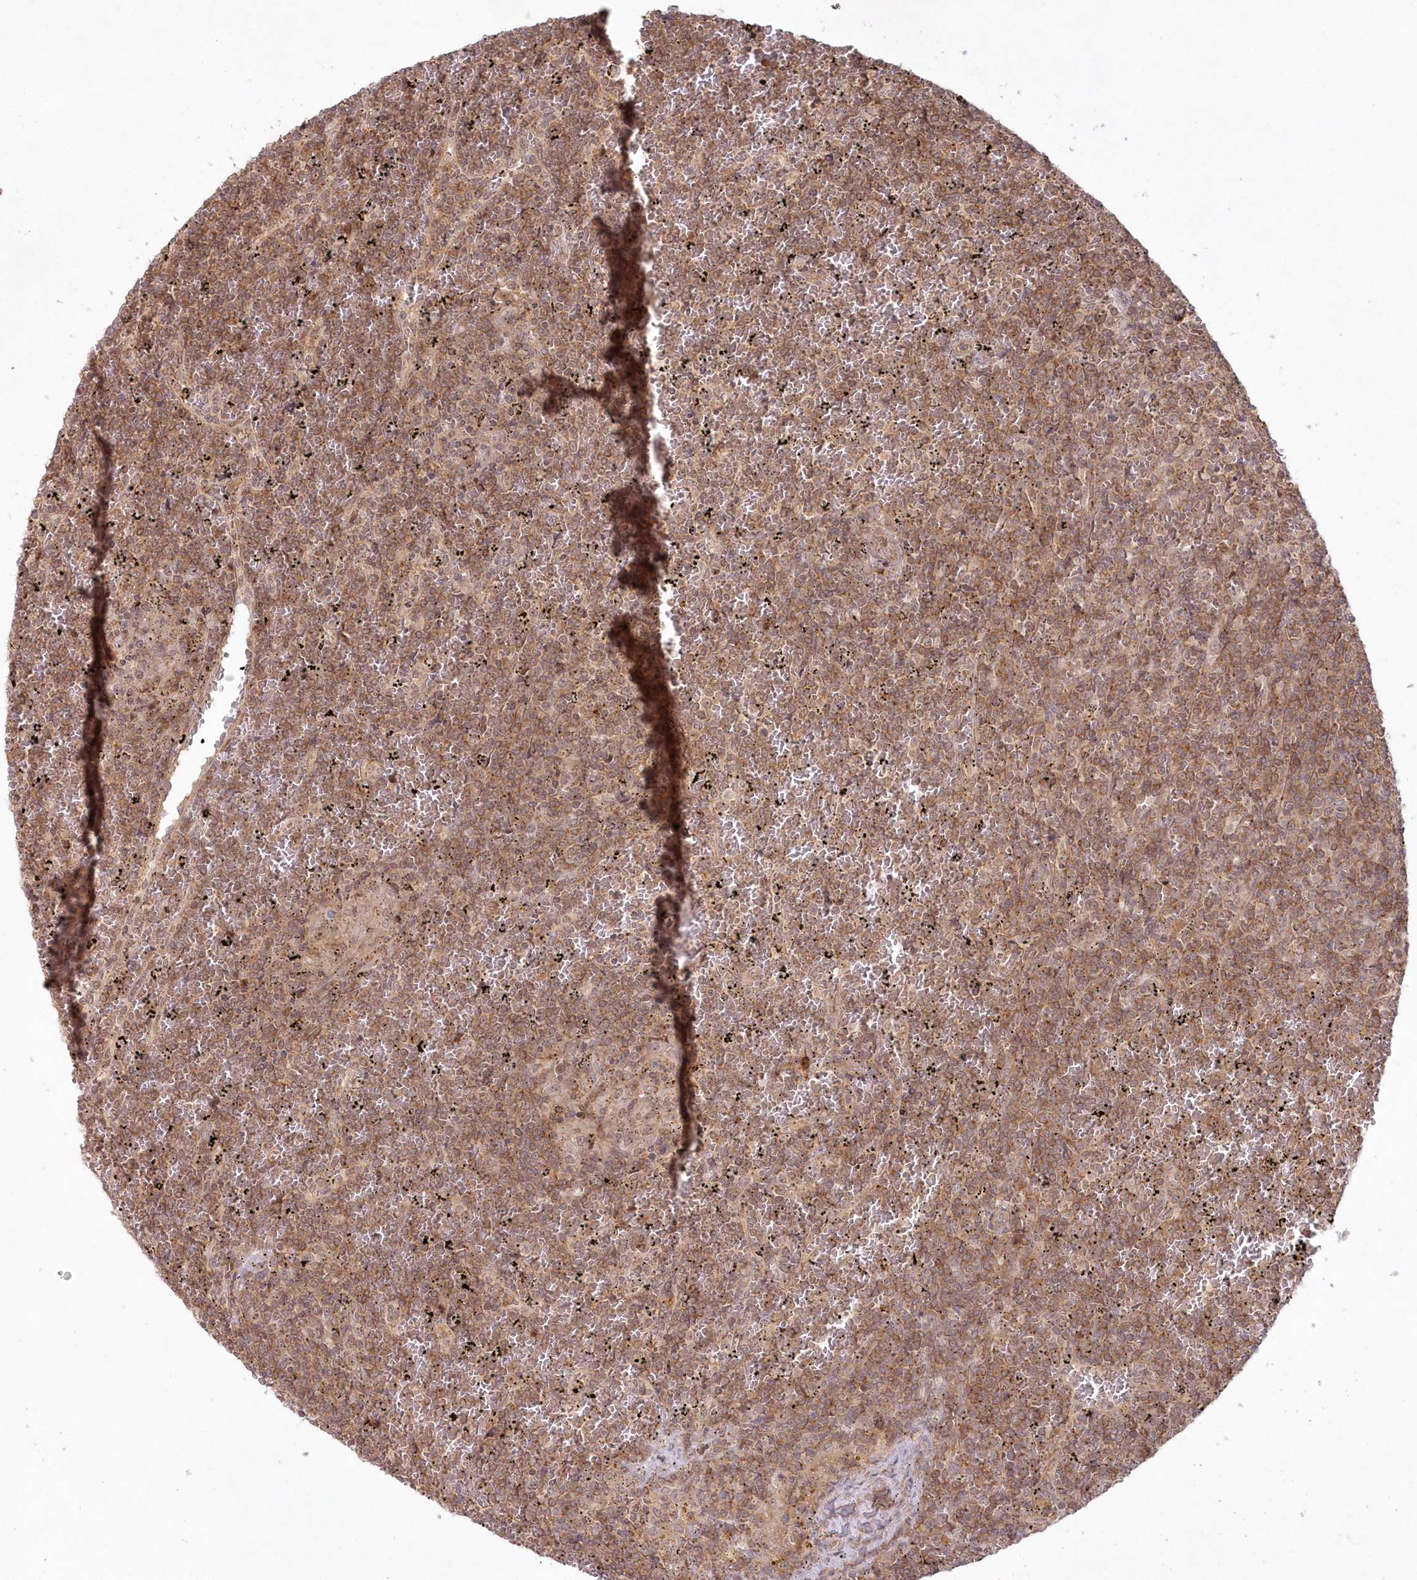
{"staining": {"intensity": "moderate", "quantity": ">75%", "location": "cytoplasmic/membranous"}, "tissue": "lymphoma", "cell_type": "Tumor cells", "image_type": "cancer", "snomed": [{"axis": "morphology", "description": "Malignant lymphoma, non-Hodgkin's type, Low grade"}, {"axis": "topography", "description": "Spleen"}], "caption": "Immunohistochemical staining of low-grade malignant lymphoma, non-Hodgkin's type shows medium levels of moderate cytoplasmic/membranous protein staining in about >75% of tumor cells. The staining is performed using DAB brown chromogen to label protein expression. The nuclei are counter-stained blue using hematoxylin.", "gene": "TOGARAM2", "patient": {"sex": "female", "age": 19}}